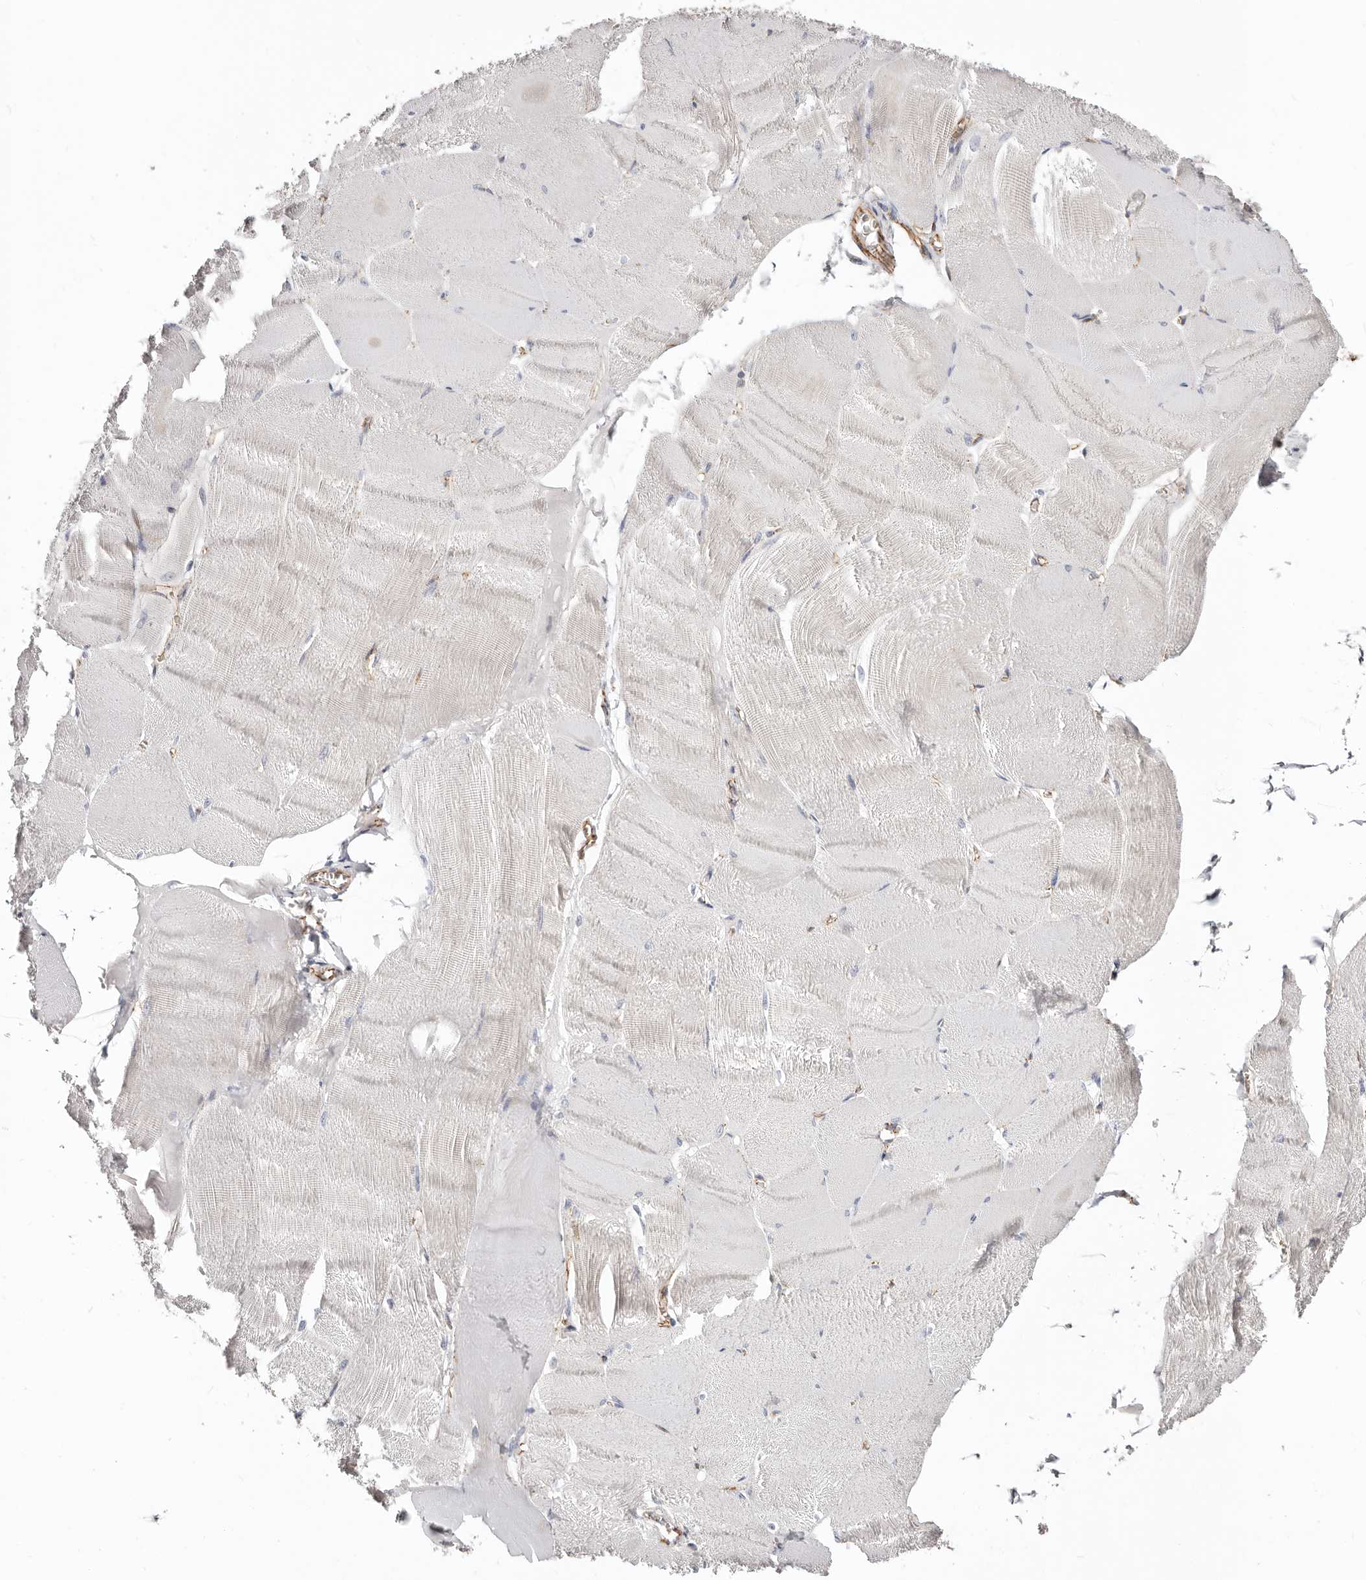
{"staining": {"intensity": "negative", "quantity": "none", "location": "none"}, "tissue": "skeletal muscle", "cell_type": "Myocytes", "image_type": "normal", "snomed": [{"axis": "morphology", "description": "Normal tissue, NOS"}, {"axis": "morphology", "description": "Basal cell carcinoma"}, {"axis": "topography", "description": "Skeletal muscle"}], "caption": "The image shows no significant staining in myocytes of skeletal muscle. (DAB immunohistochemistry, high magnification).", "gene": "CTNNB1", "patient": {"sex": "female", "age": 64}}